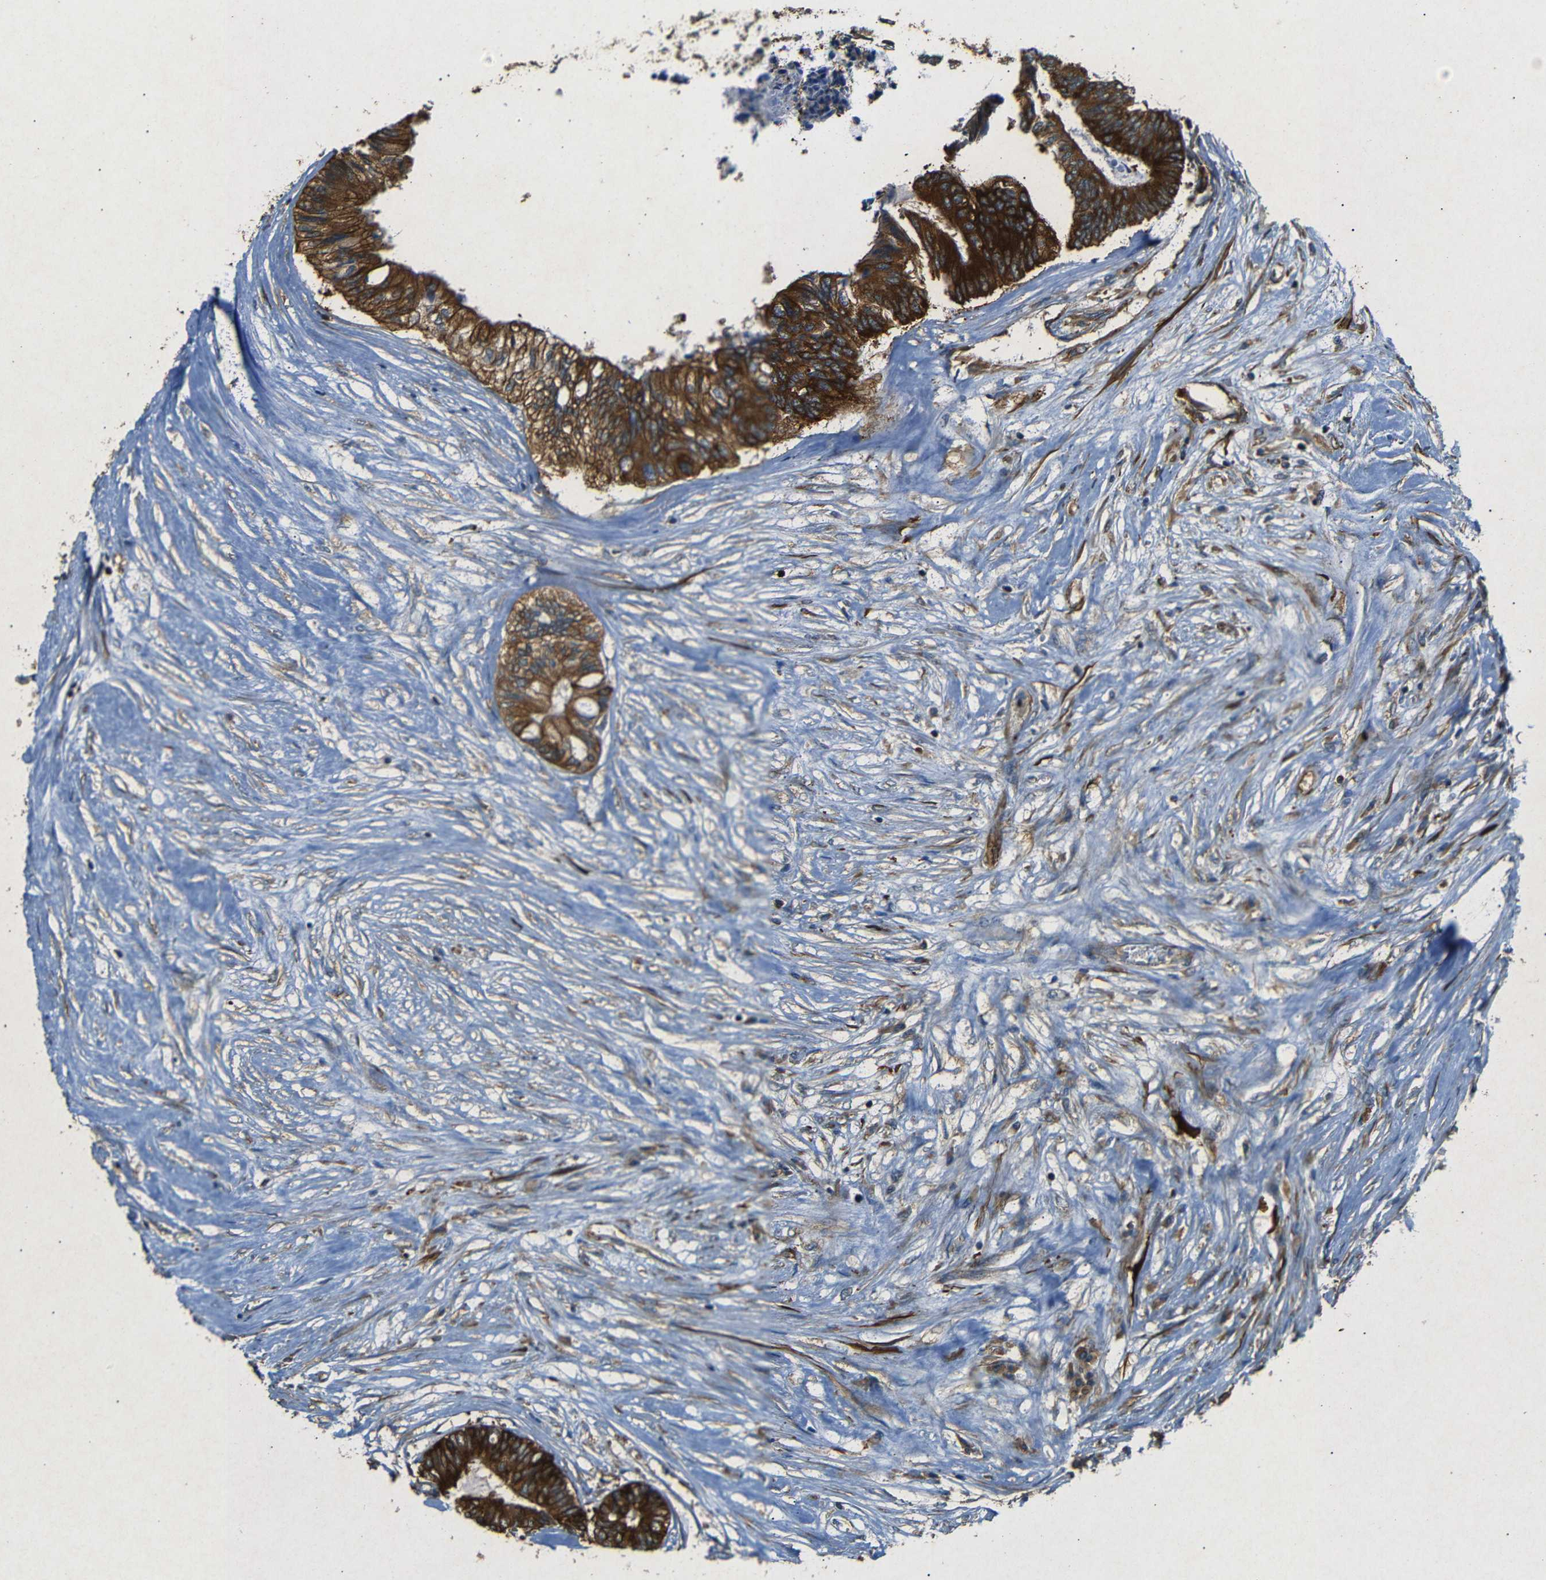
{"staining": {"intensity": "strong", "quantity": ">75%", "location": "cytoplasmic/membranous"}, "tissue": "colorectal cancer", "cell_type": "Tumor cells", "image_type": "cancer", "snomed": [{"axis": "morphology", "description": "Adenocarcinoma, NOS"}, {"axis": "topography", "description": "Rectum"}], "caption": "Immunohistochemical staining of colorectal adenocarcinoma reveals high levels of strong cytoplasmic/membranous positivity in about >75% of tumor cells.", "gene": "BTF3", "patient": {"sex": "male", "age": 63}}